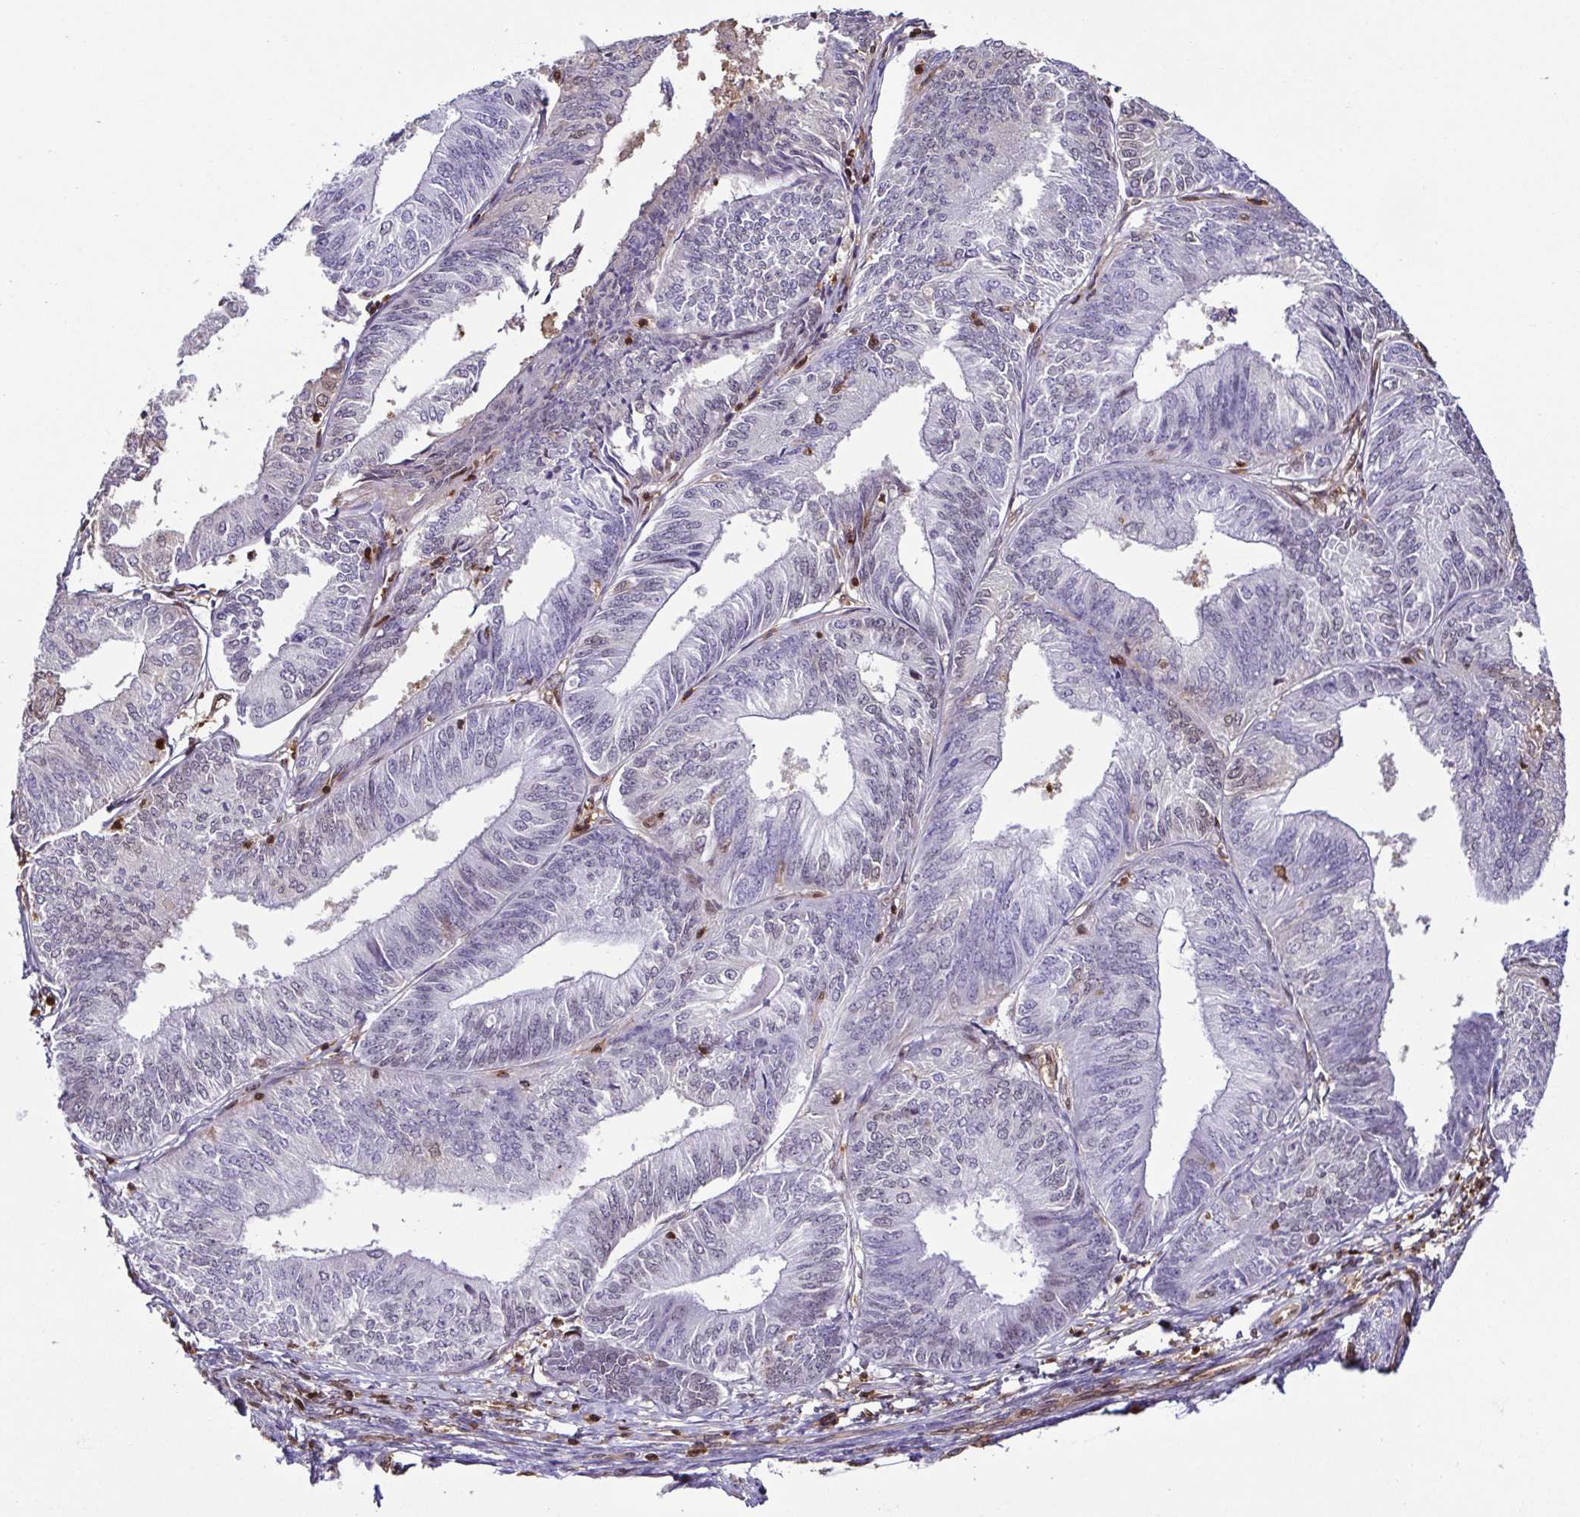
{"staining": {"intensity": "negative", "quantity": "none", "location": "none"}, "tissue": "endometrial cancer", "cell_type": "Tumor cells", "image_type": "cancer", "snomed": [{"axis": "morphology", "description": "Adenocarcinoma, NOS"}, {"axis": "topography", "description": "Endometrium"}], "caption": "The micrograph demonstrates no staining of tumor cells in endometrial cancer. Nuclei are stained in blue.", "gene": "PSMB9", "patient": {"sex": "female", "age": 58}}